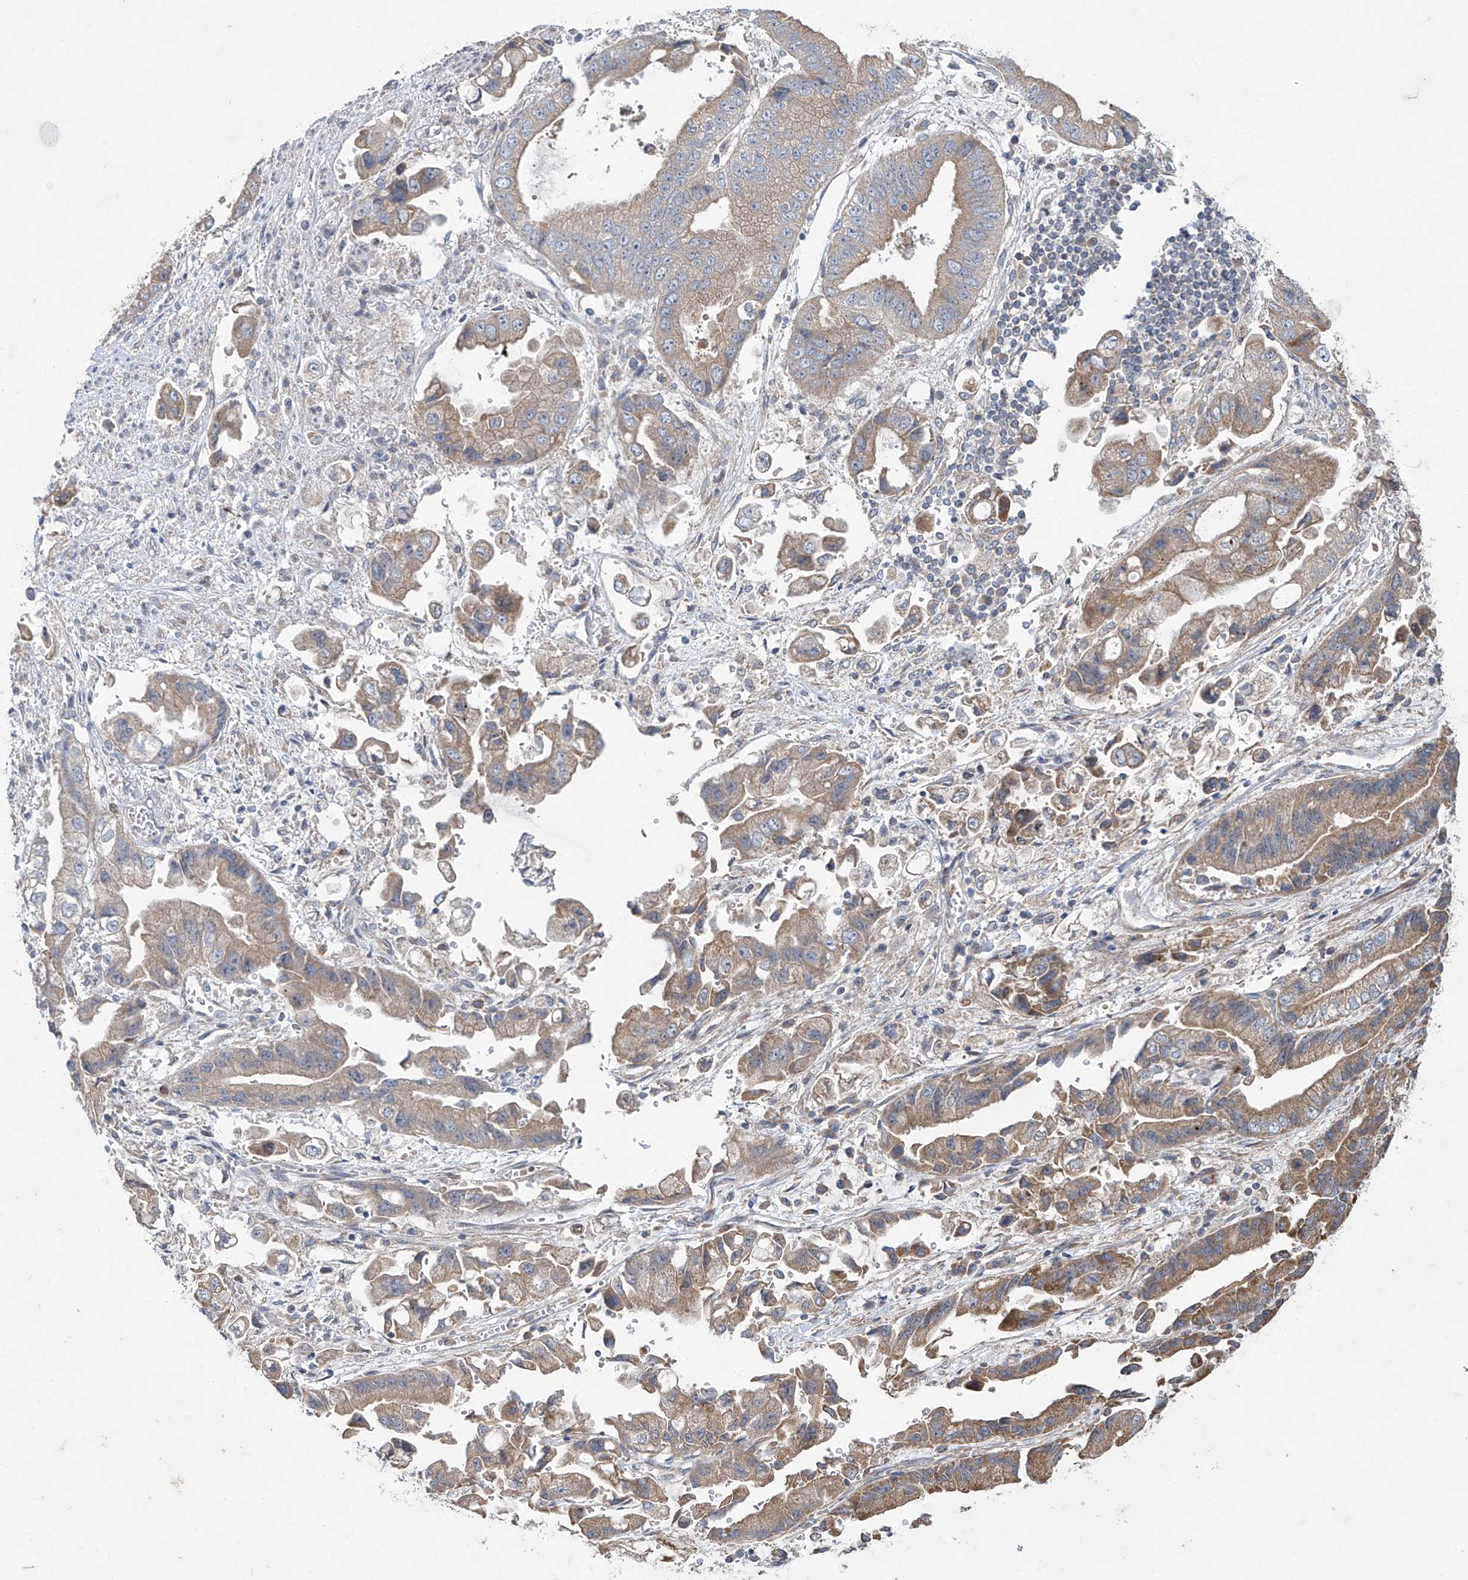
{"staining": {"intensity": "weak", "quantity": ">75%", "location": "cytoplasmic/membranous"}, "tissue": "stomach cancer", "cell_type": "Tumor cells", "image_type": "cancer", "snomed": [{"axis": "morphology", "description": "Adenocarcinoma, NOS"}, {"axis": "topography", "description": "Stomach"}], "caption": "Adenocarcinoma (stomach) stained with a brown dye displays weak cytoplasmic/membranous positive expression in about >75% of tumor cells.", "gene": "TRIM60", "patient": {"sex": "male", "age": 62}}